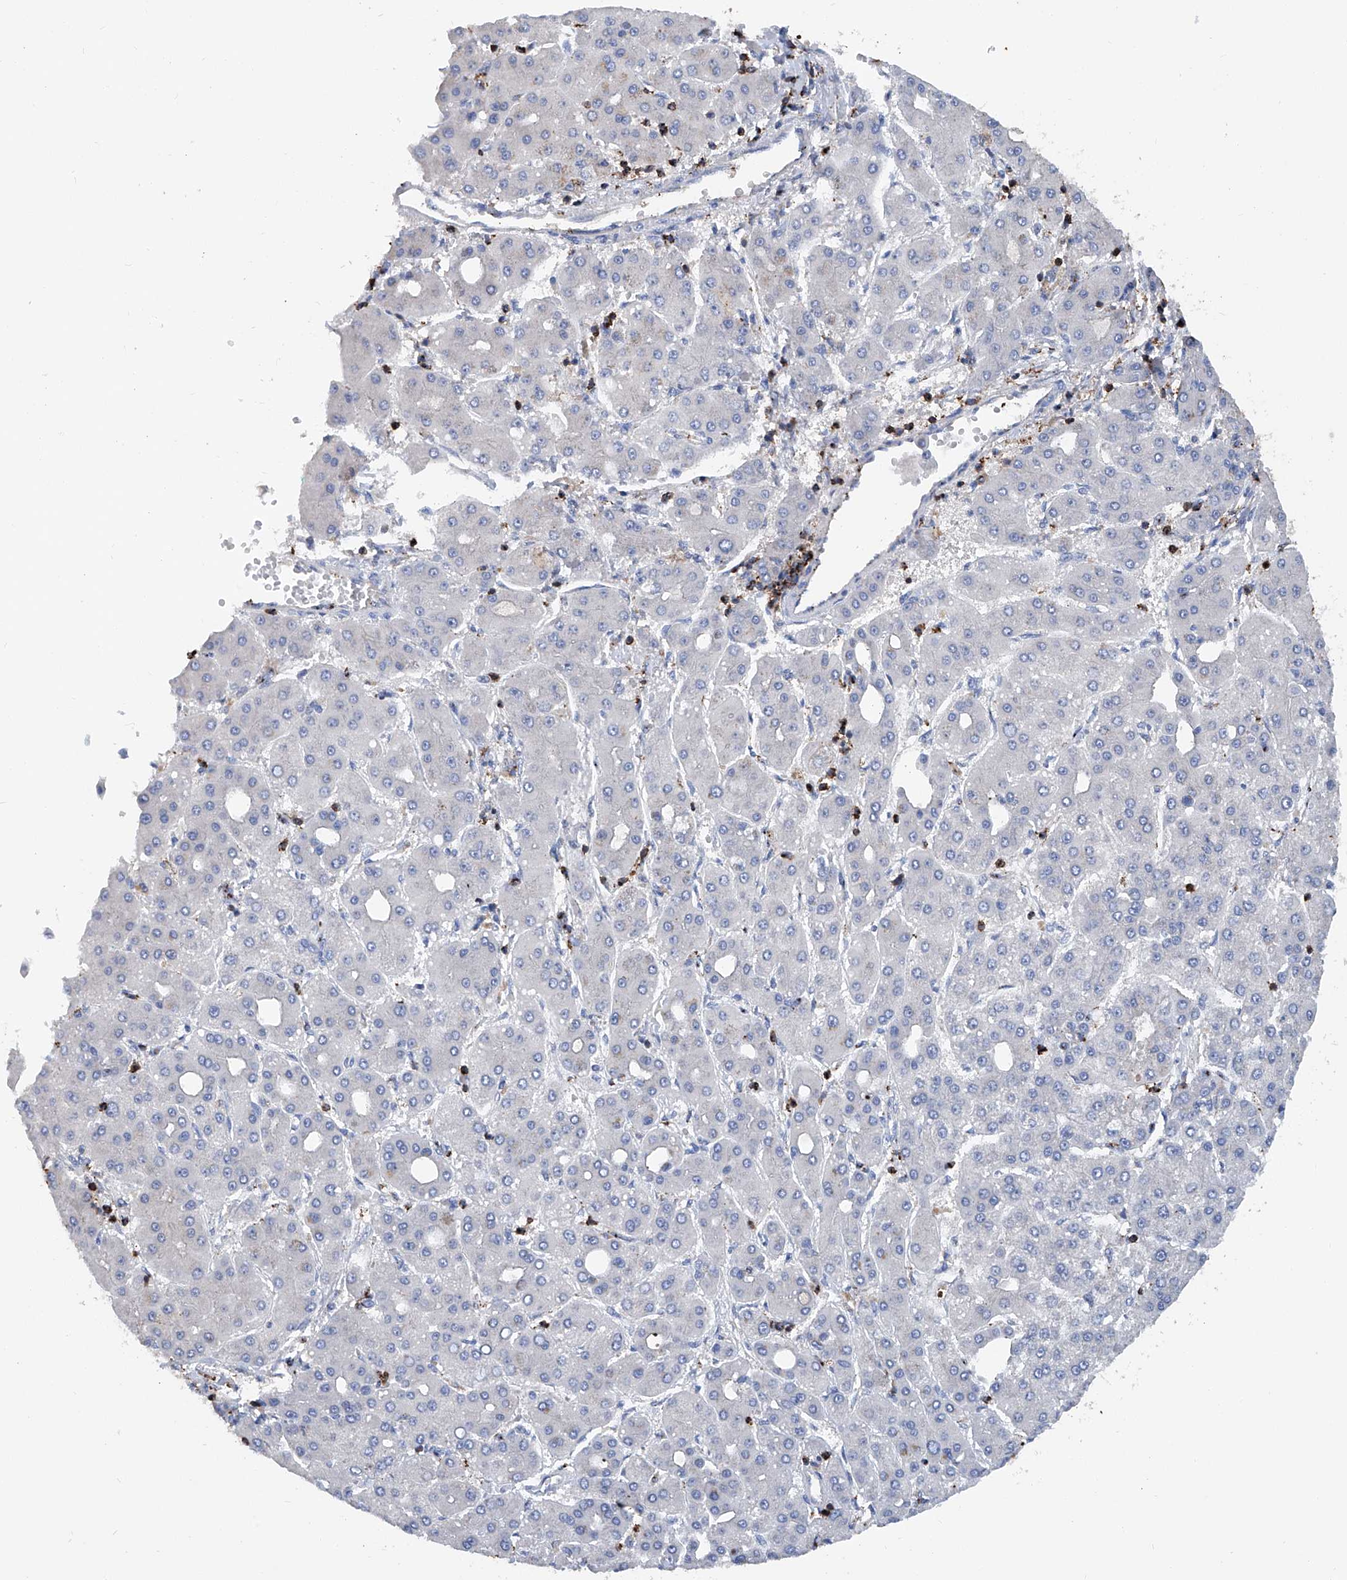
{"staining": {"intensity": "negative", "quantity": "none", "location": "none"}, "tissue": "liver cancer", "cell_type": "Tumor cells", "image_type": "cancer", "snomed": [{"axis": "morphology", "description": "Carcinoma, Hepatocellular, NOS"}, {"axis": "topography", "description": "Liver"}], "caption": "High magnification brightfield microscopy of hepatocellular carcinoma (liver) stained with DAB (brown) and counterstained with hematoxylin (blue): tumor cells show no significant expression.", "gene": "ZNF484", "patient": {"sex": "male", "age": 65}}